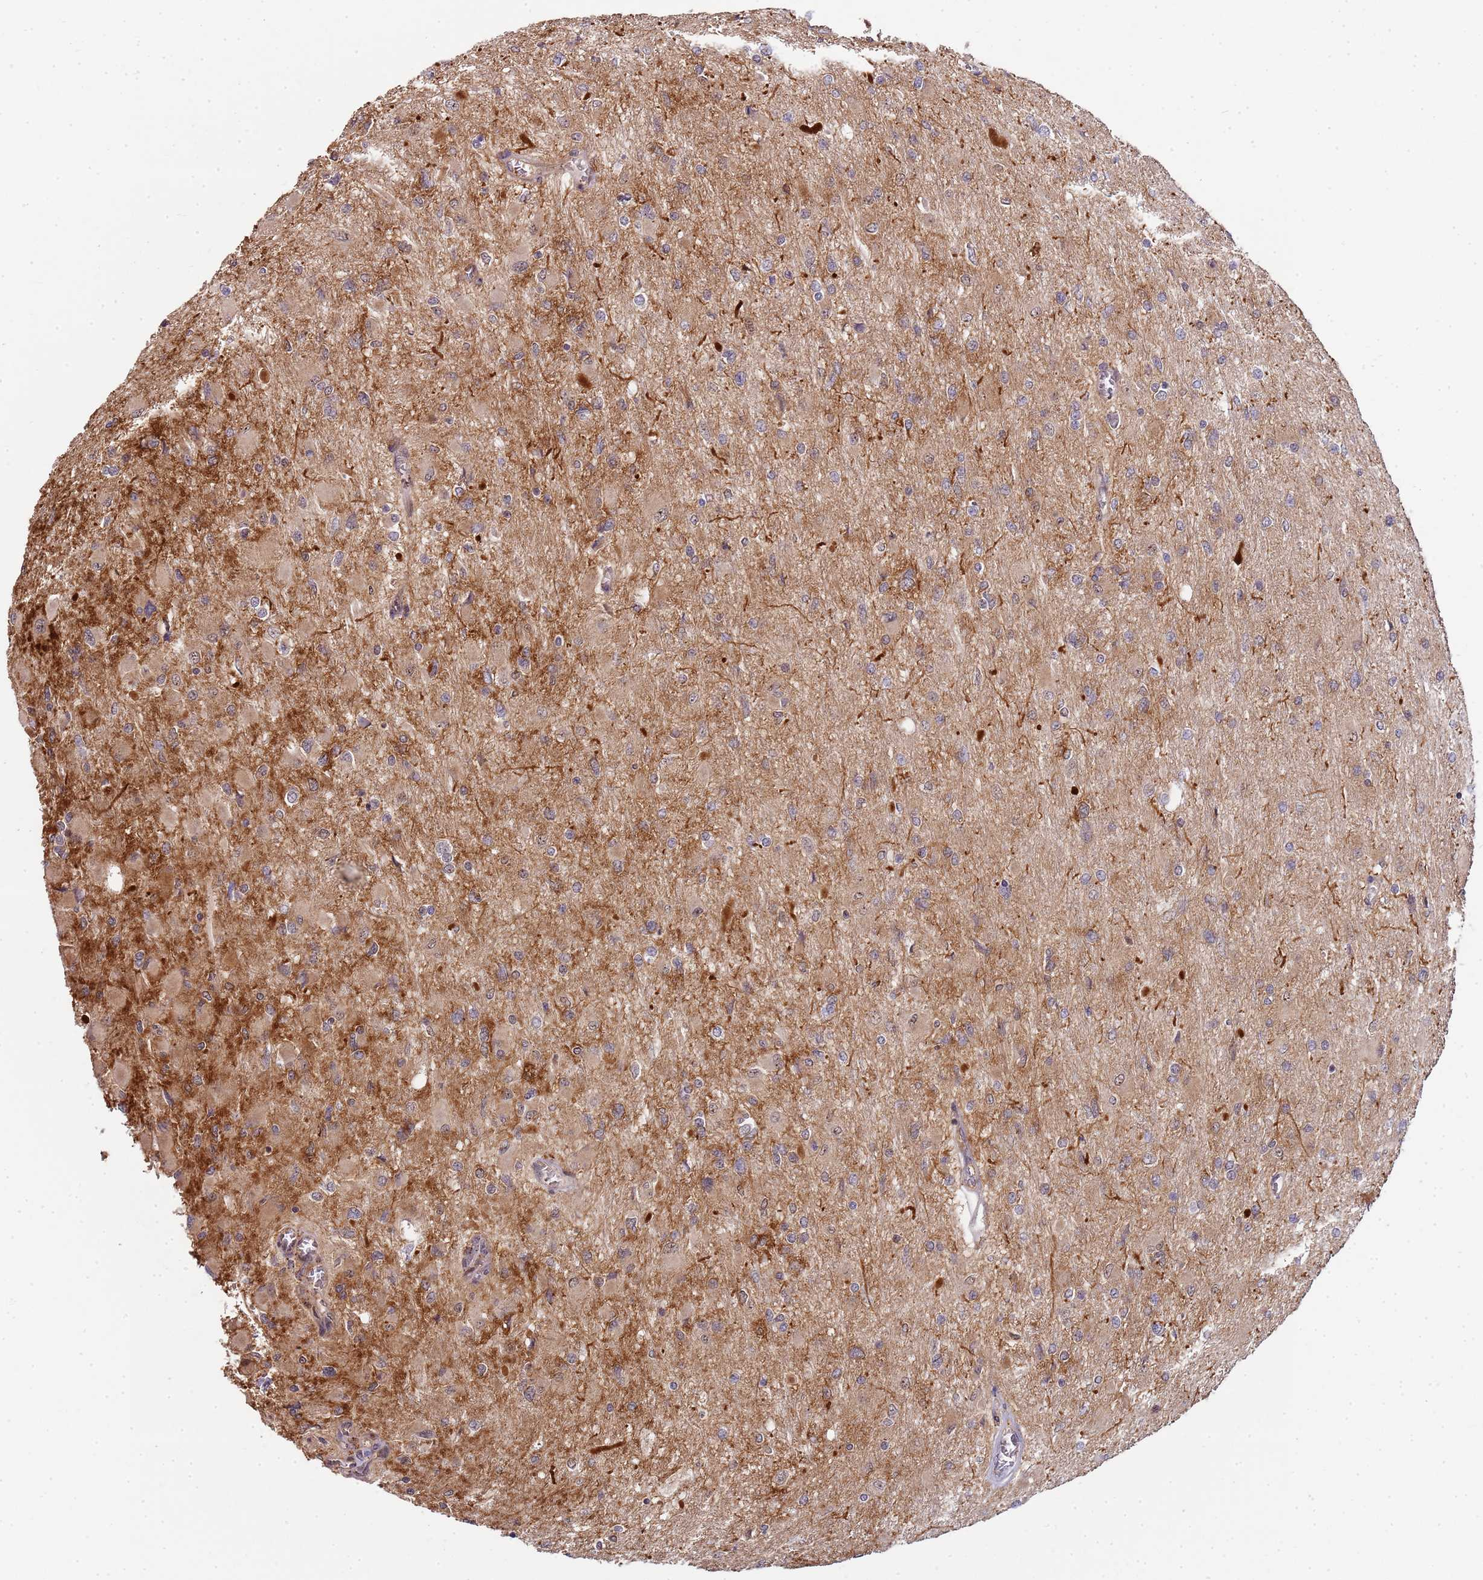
{"staining": {"intensity": "negative", "quantity": "none", "location": "none"}, "tissue": "glioma", "cell_type": "Tumor cells", "image_type": "cancer", "snomed": [{"axis": "morphology", "description": "Glioma, malignant, High grade"}, {"axis": "topography", "description": "Cerebral cortex"}], "caption": "This is an immunohistochemistry photomicrograph of malignant glioma (high-grade). There is no positivity in tumor cells.", "gene": "EDC3", "patient": {"sex": "female", "age": 36}}